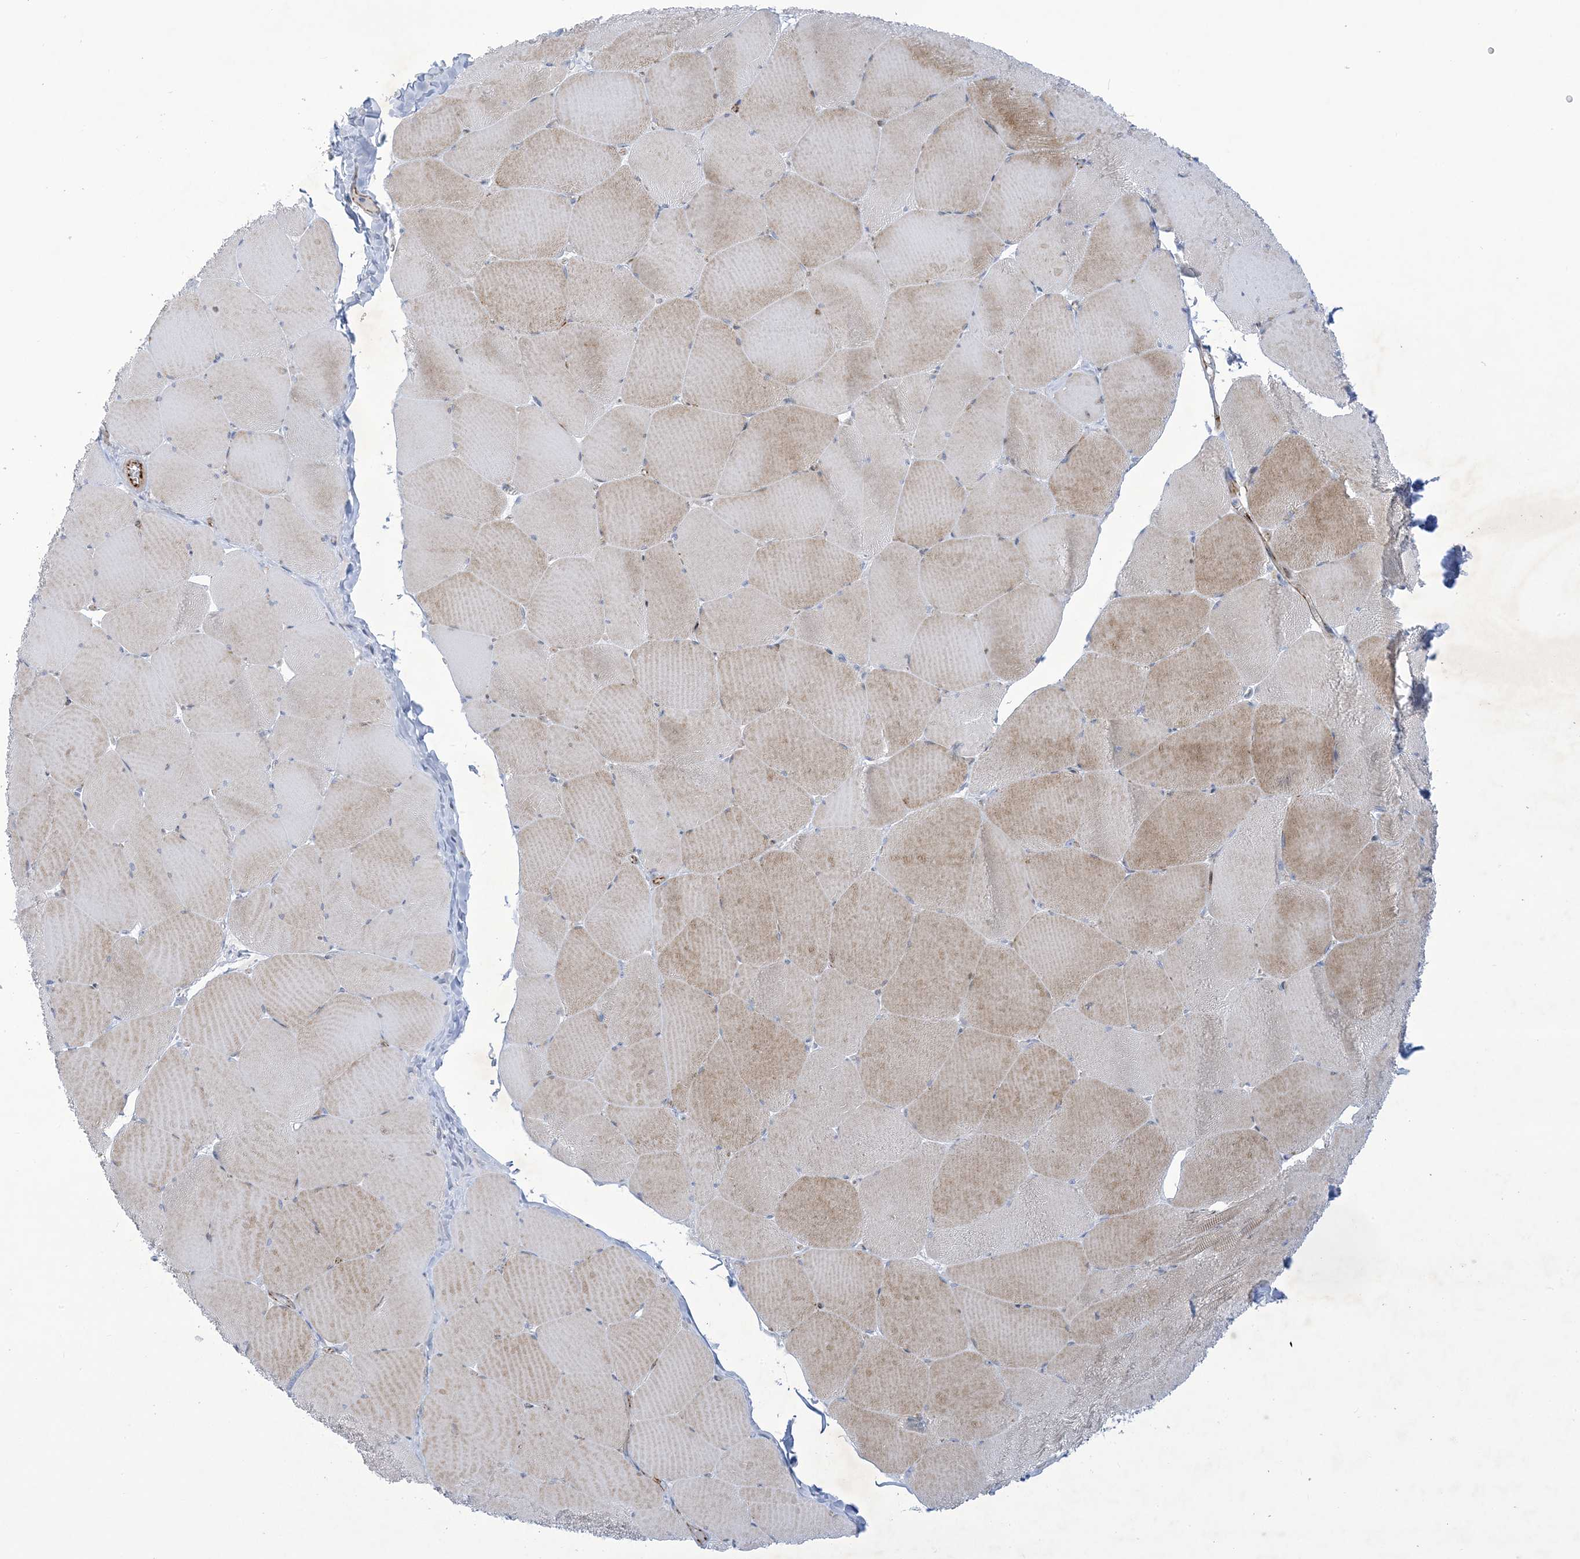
{"staining": {"intensity": "moderate", "quantity": "25%-75%", "location": "cytoplasmic/membranous"}, "tissue": "skeletal muscle", "cell_type": "Myocytes", "image_type": "normal", "snomed": [{"axis": "morphology", "description": "Normal tissue, NOS"}, {"axis": "topography", "description": "Skeletal muscle"}, {"axis": "topography", "description": "Head-Neck"}], "caption": "Brown immunohistochemical staining in normal skeletal muscle reveals moderate cytoplasmic/membranous staining in about 25%-75% of myocytes. (DAB IHC with brightfield microscopy, high magnification).", "gene": "B3GNT7", "patient": {"sex": "male", "age": 66}}